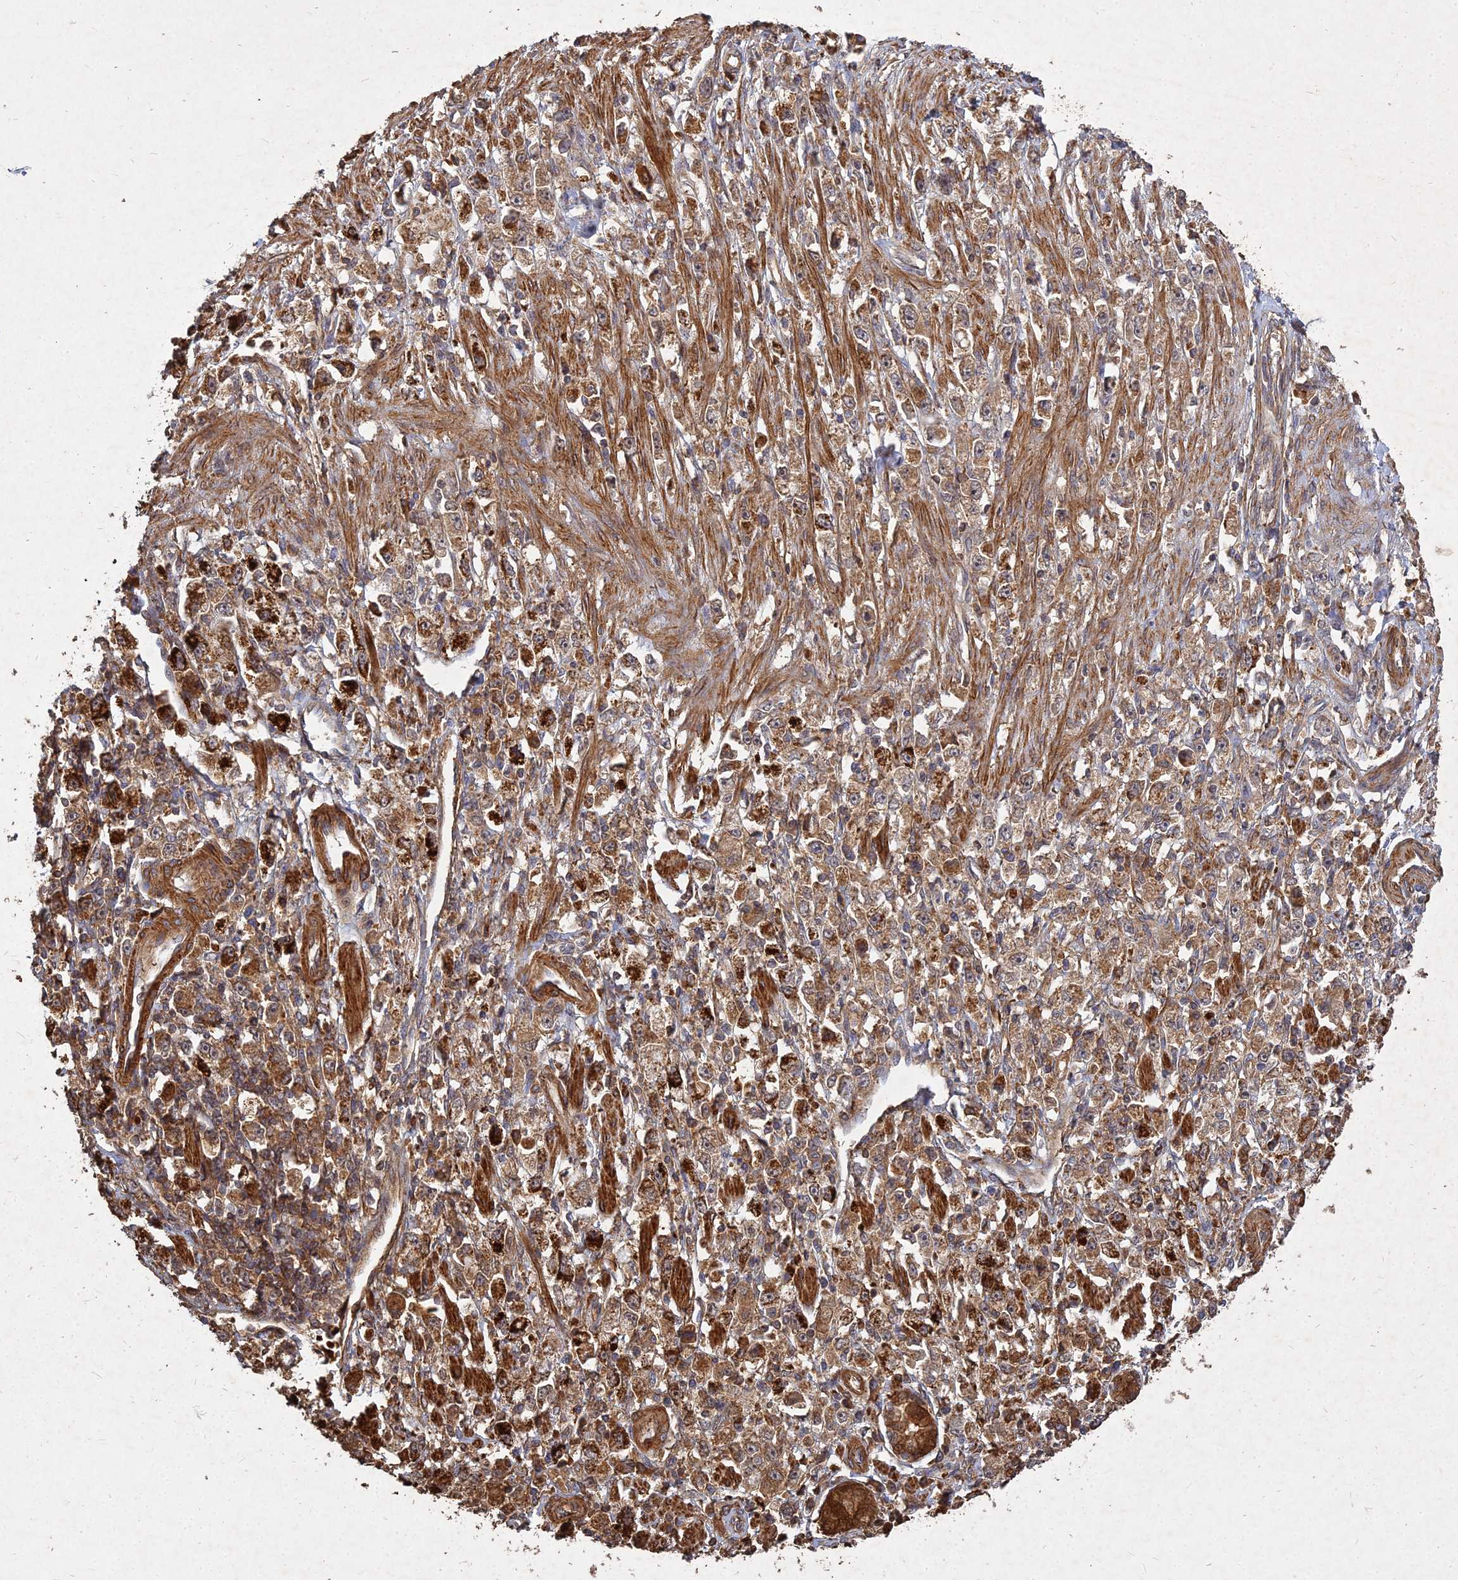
{"staining": {"intensity": "moderate", "quantity": ">75%", "location": "cytoplasmic/membranous"}, "tissue": "stomach cancer", "cell_type": "Tumor cells", "image_type": "cancer", "snomed": [{"axis": "morphology", "description": "Adenocarcinoma, NOS"}, {"axis": "topography", "description": "Stomach"}], "caption": "Stomach cancer stained with a brown dye exhibits moderate cytoplasmic/membranous positive positivity in about >75% of tumor cells.", "gene": "UBE2W", "patient": {"sex": "female", "age": 59}}